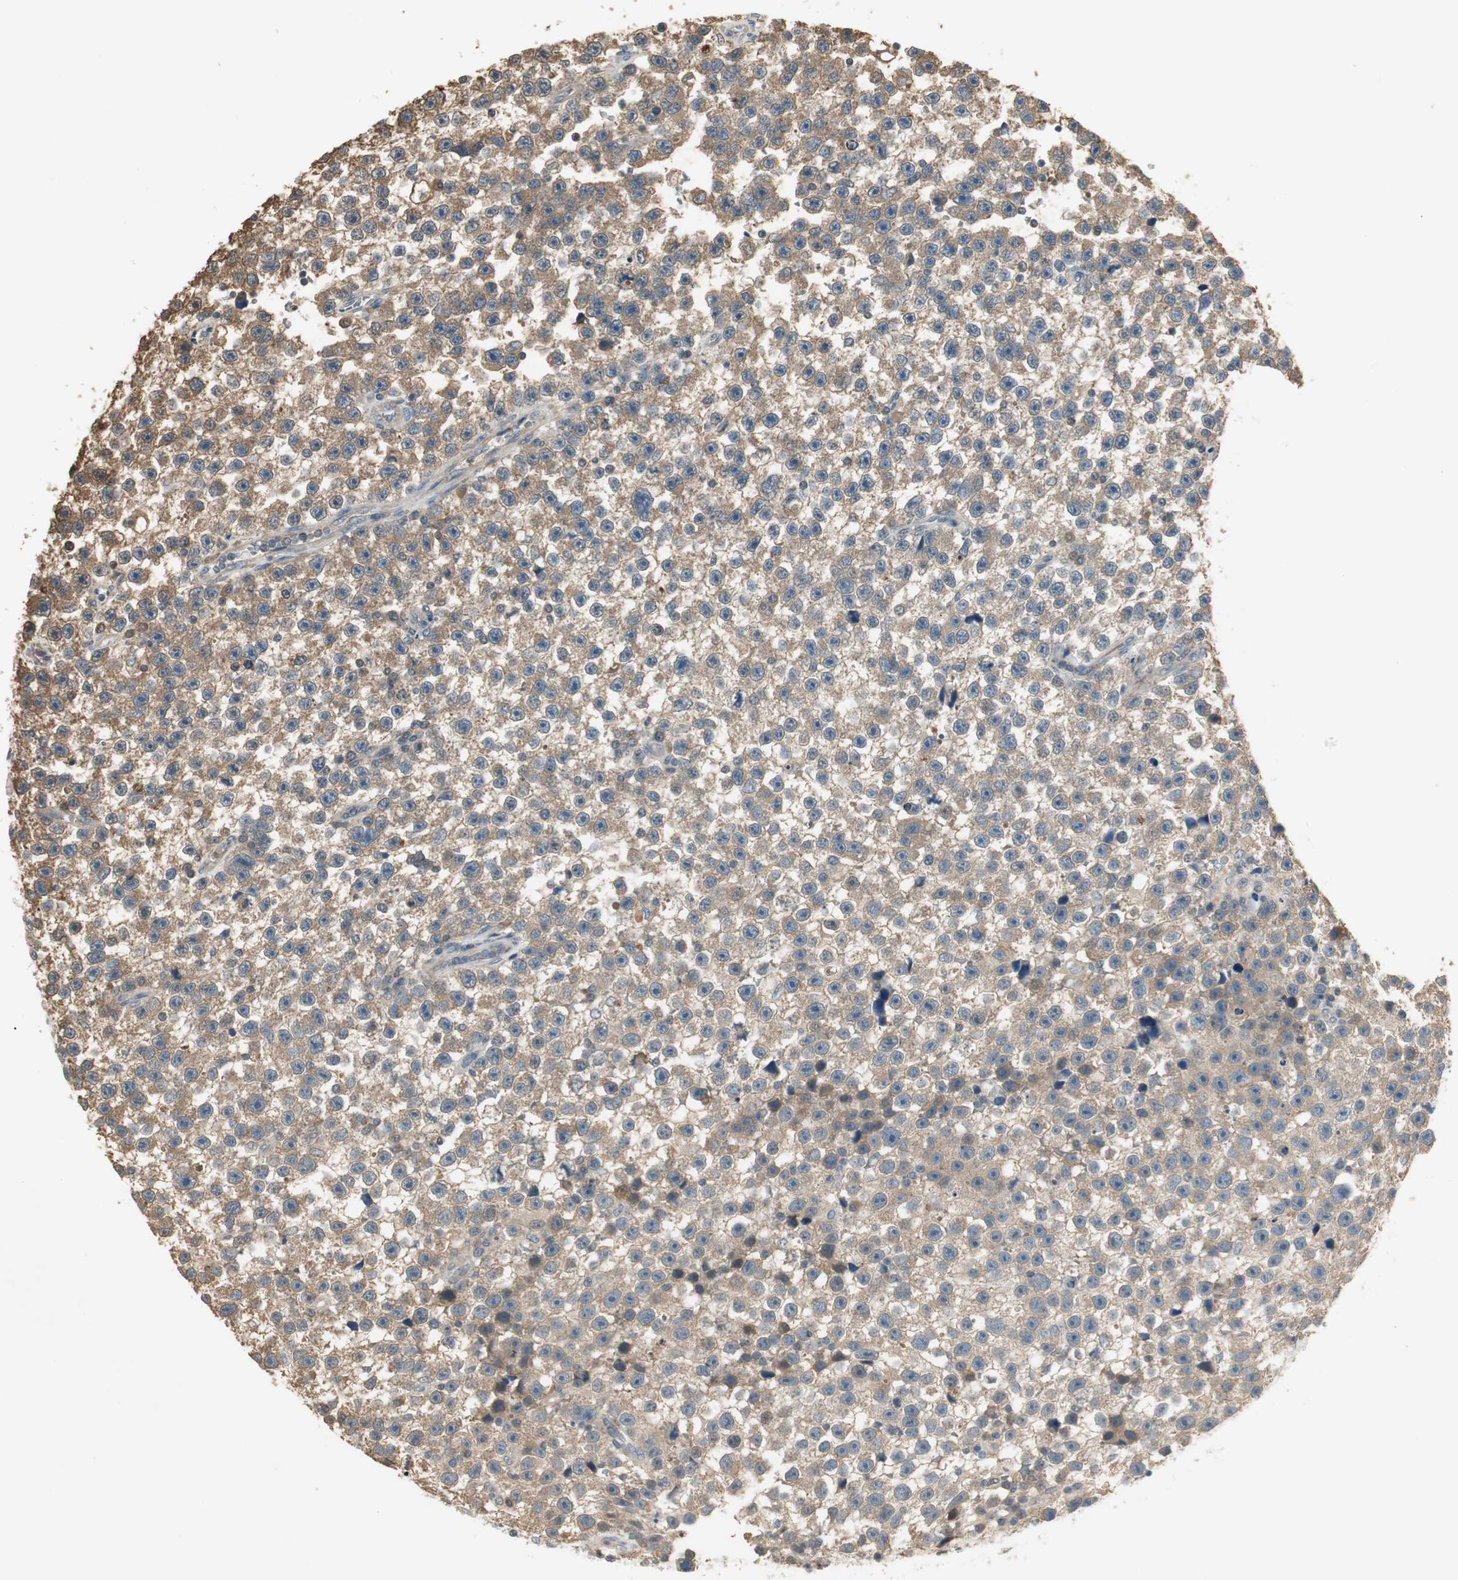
{"staining": {"intensity": "moderate", "quantity": ">75%", "location": "cytoplasmic/membranous"}, "tissue": "testis cancer", "cell_type": "Tumor cells", "image_type": "cancer", "snomed": [{"axis": "morphology", "description": "Seminoma, NOS"}, {"axis": "topography", "description": "Testis"}], "caption": "Immunohistochemical staining of testis cancer (seminoma) shows medium levels of moderate cytoplasmic/membranous protein staining in about >75% of tumor cells. (IHC, brightfield microscopy, high magnification).", "gene": "USP2", "patient": {"sex": "male", "age": 33}}